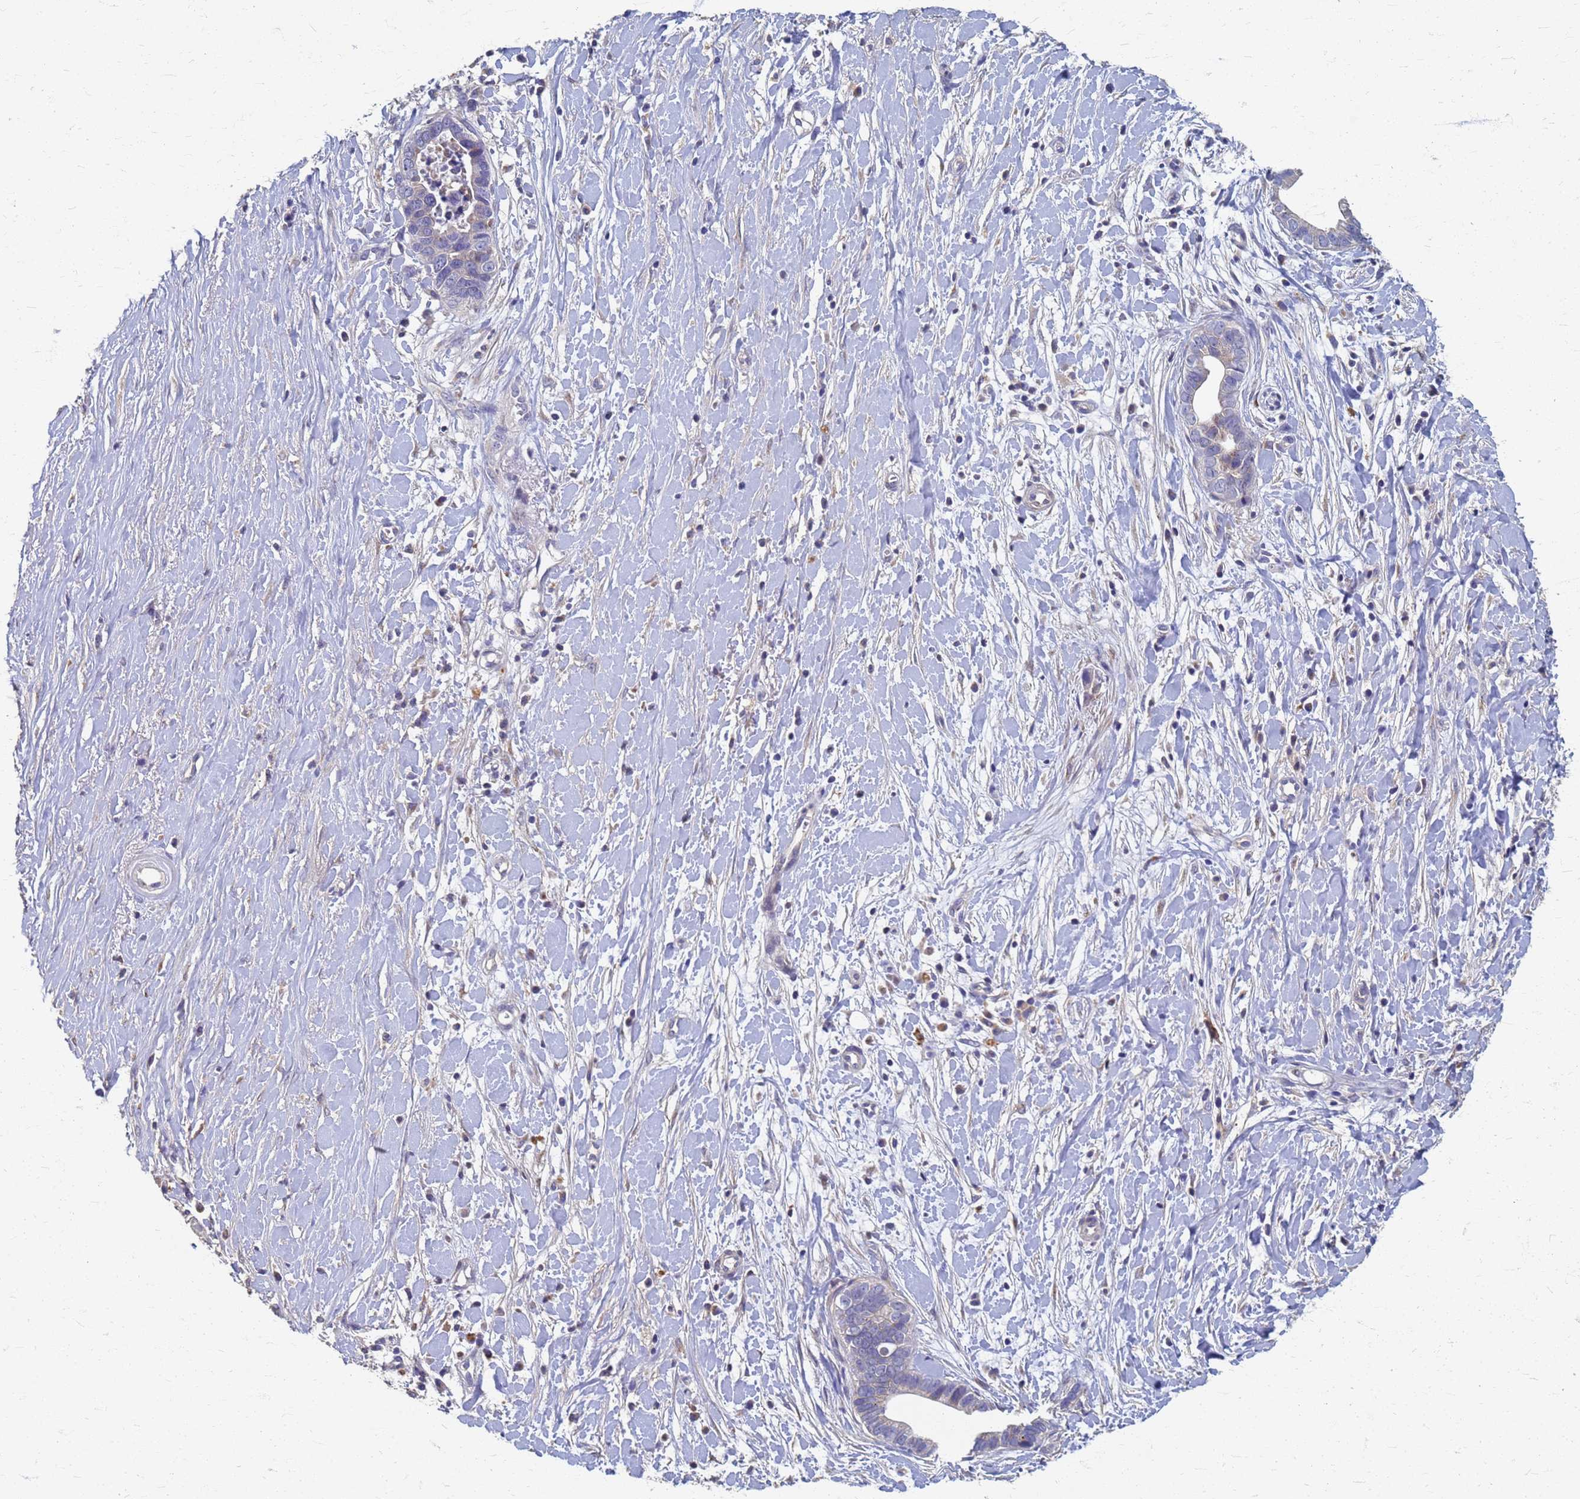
{"staining": {"intensity": "negative", "quantity": "none", "location": "none"}, "tissue": "liver cancer", "cell_type": "Tumor cells", "image_type": "cancer", "snomed": [{"axis": "morphology", "description": "Cholangiocarcinoma"}, {"axis": "topography", "description": "Liver"}], "caption": "IHC image of neoplastic tissue: liver cancer (cholangiocarcinoma) stained with DAB (3,3'-diaminobenzidine) shows no significant protein positivity in tumor cells.", "gene": "KRCC1", "patient": {"sex": "female", "age": 79}}